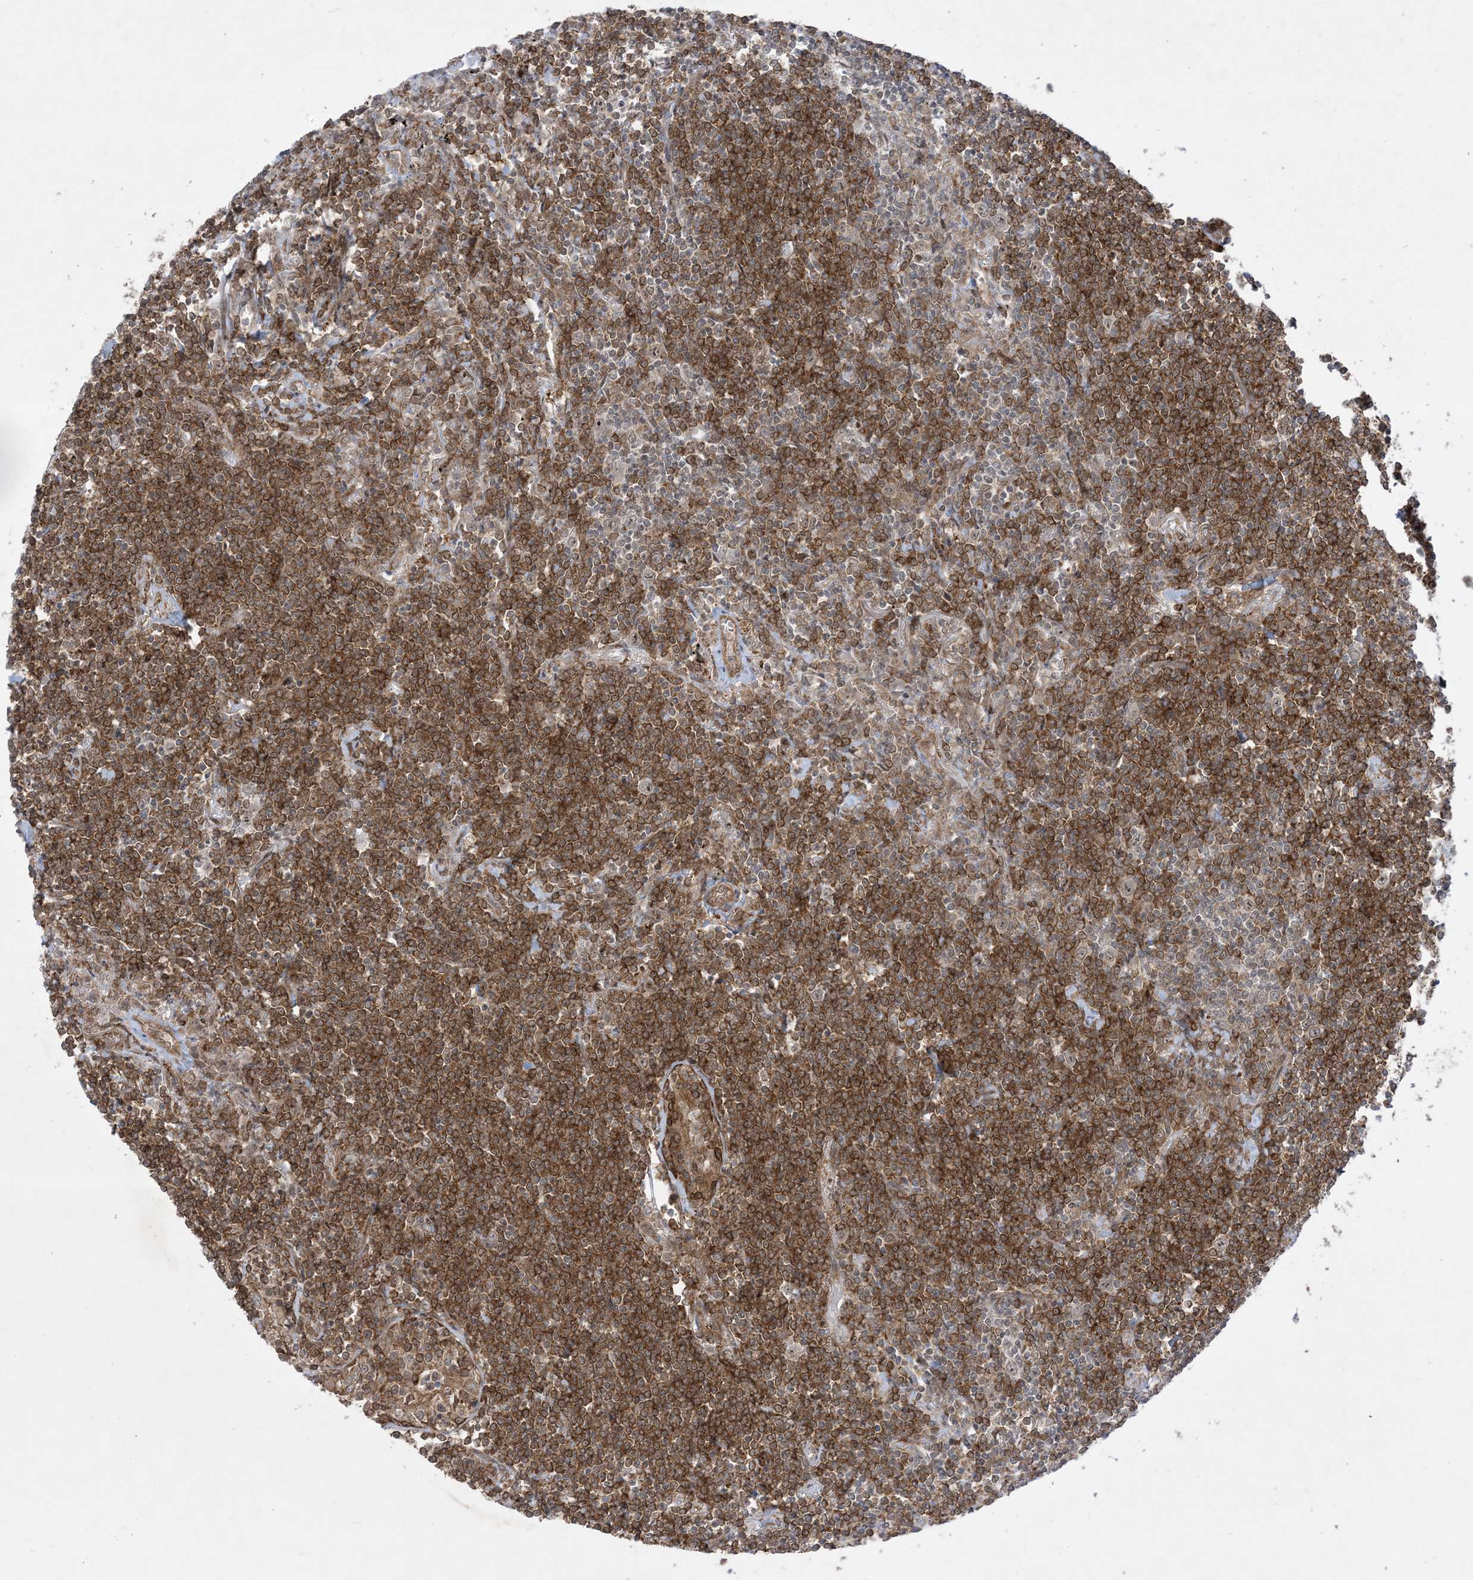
{"staining": {"intensity": "strong", "quantity": ">75%", "location": "cytoplasmic/membranous"}, "tissue": "lymphoma", "cell_type": "Tumor cells", "image_type": "cancer", "snomed": [{"axis": "morphology", "description": "Malignant lymphoma, non-Hodgkin's type, Low grade"}, {"axis": "topography", "description": "Lung"}], "caption": "Lymphoma stained for a protein (brown) exhibits strong cytoplasmic/membranous positive staining in about >75% of tumor cells.", "gene": "SOGA3", "patient": {"sex": "female", "age": 71}}